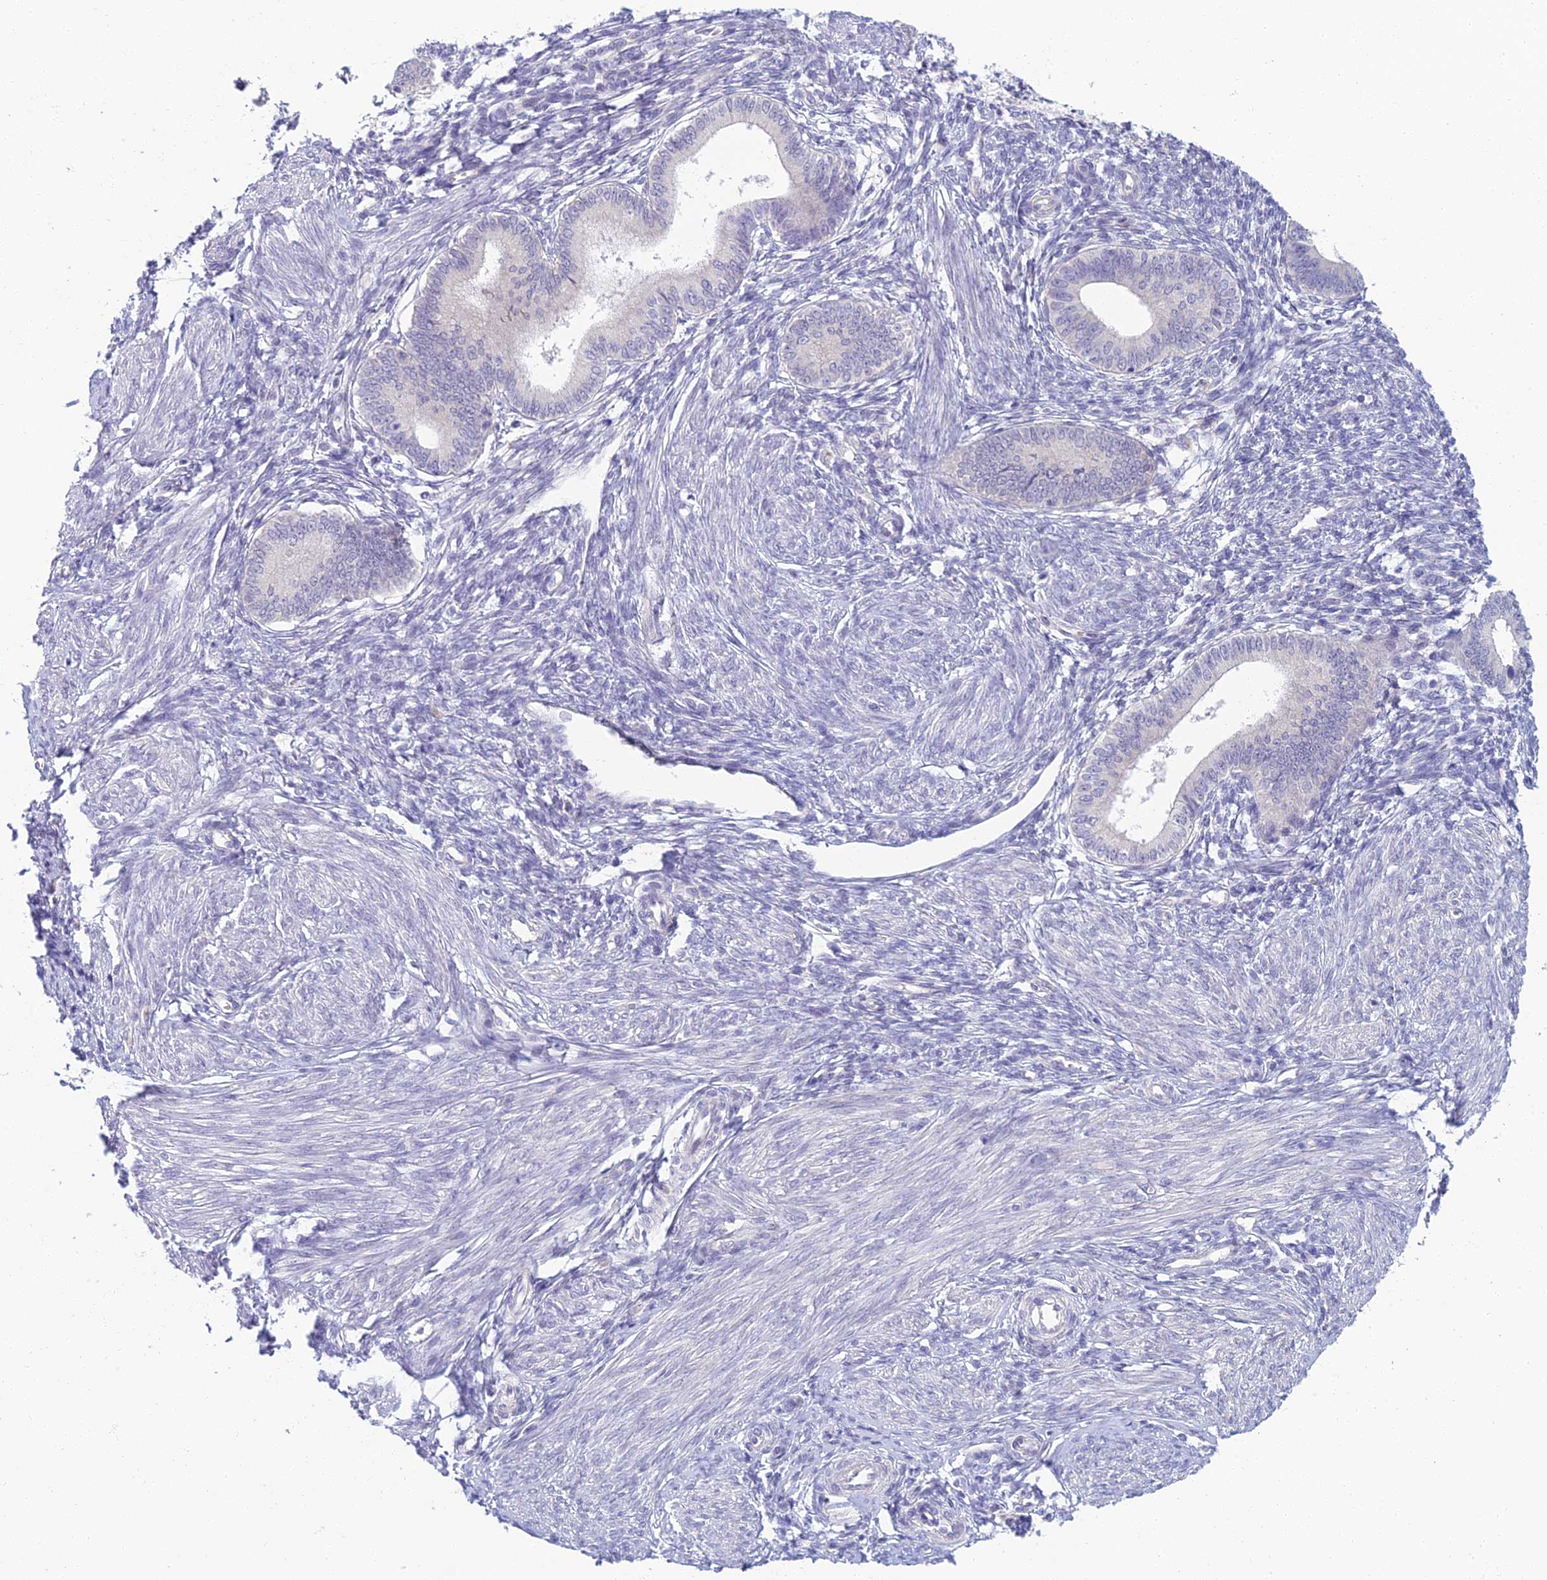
{"staining": {"intensity": "negative", "quantity": "none", "location": "none"}, "tissue": "endometrium", "cell_type": "Cells in endometrial stroma", "image_type": "normal", "snomed": [{"axis": "morphology", "description": "Normal tissue, NOS"}, {"axis": "topography", "description": "Endometrium"}], "caption": "Cells in endometrial stroma are negative for protein expression in unremarkable human endometrium. Nuclei are stained in blue.", "gene": "SLC25A41", "patient": {"sex": "female", "age": 46}}